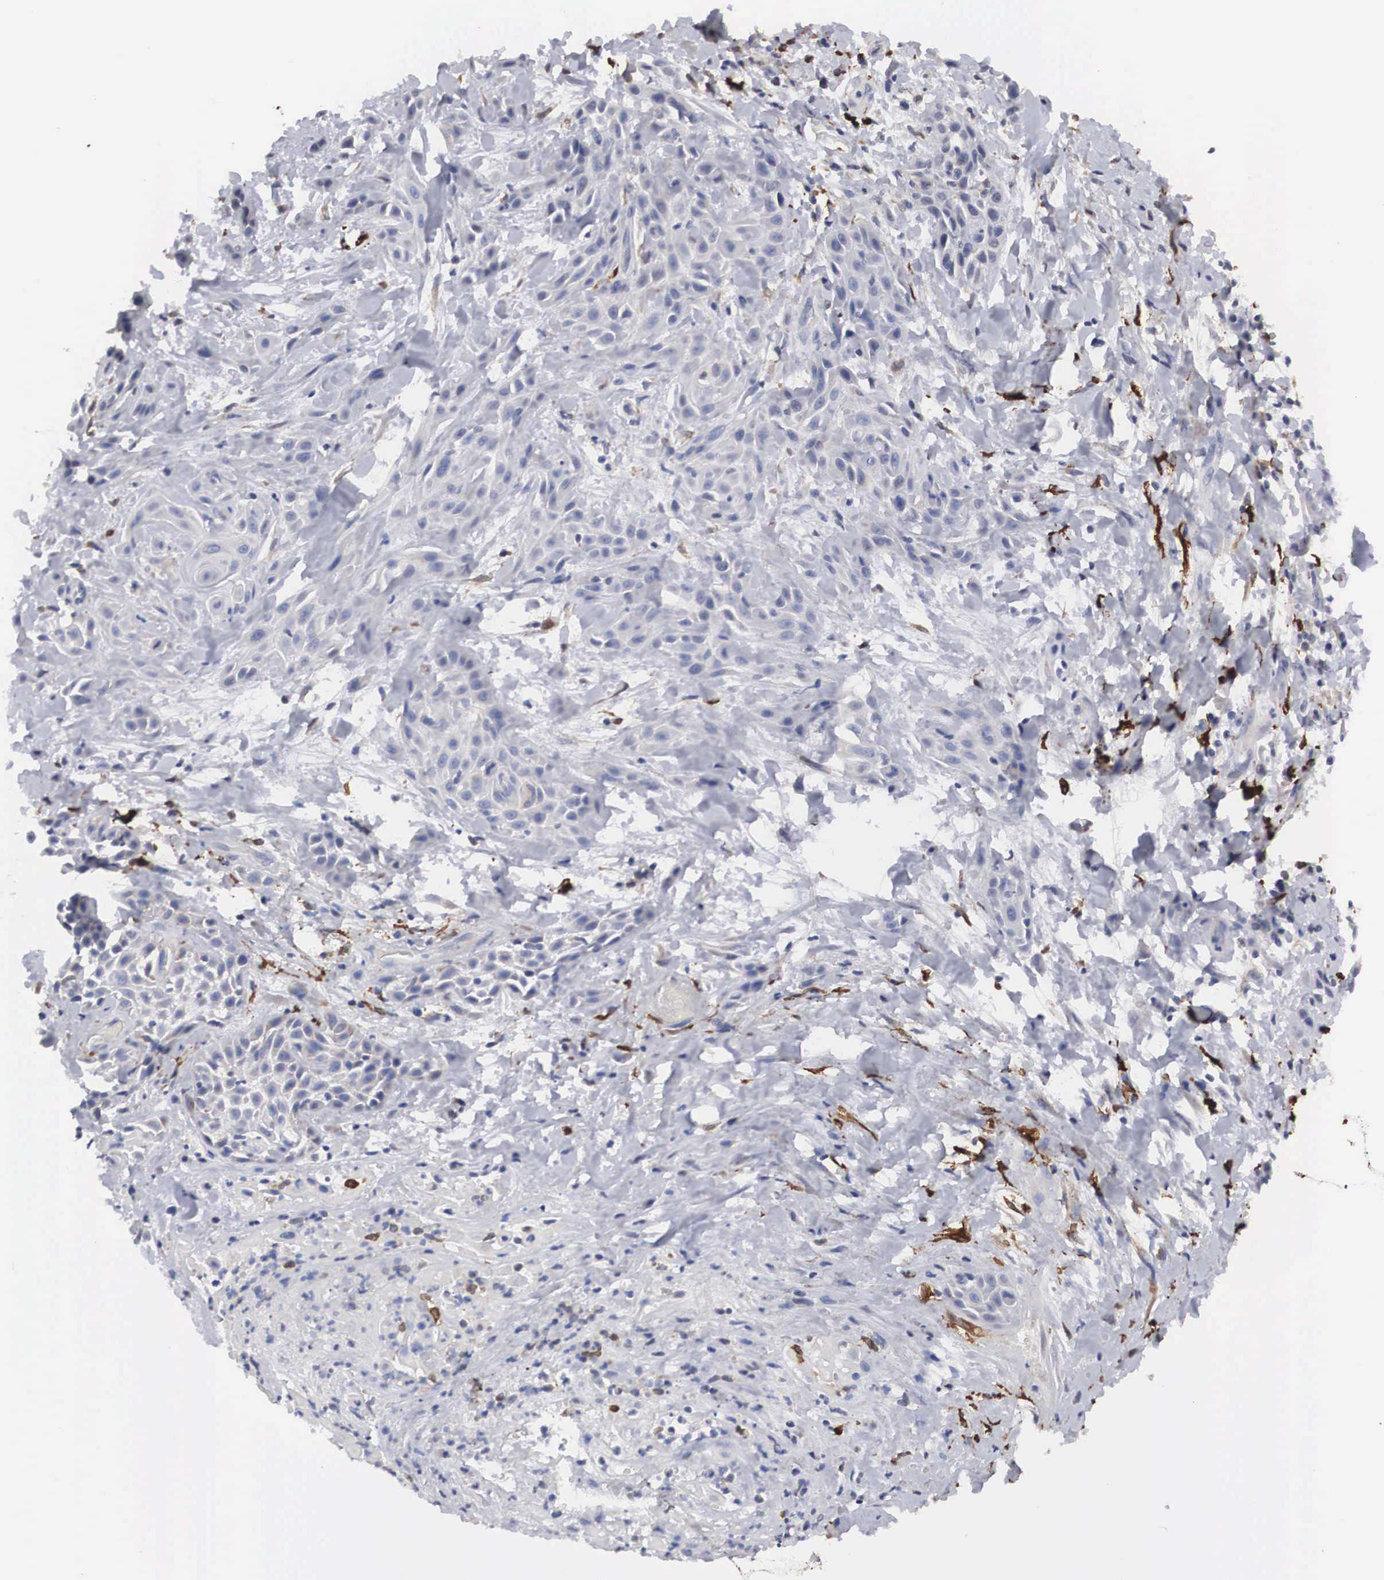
{"staining": {"intensity": "negative", "quantity": "none", "location": "none"}, "tissue": "skin cancer", "cell_type": "Tumor cells", "image_type": "cancer", "snomed": [{"axis": "morphology", "description": "Squamous cell carcinoma, NOS"}, {"axis": "topography", "description": "Skin"}, {"axis": "topography", "description": "Anal"}], "caption": "The micrograph displays no significant expression in tumor cells of skin cancer (squamous cell carcinoma).", "gene": "HMOX1", "patient": {"sex": "male", "age": 64}}